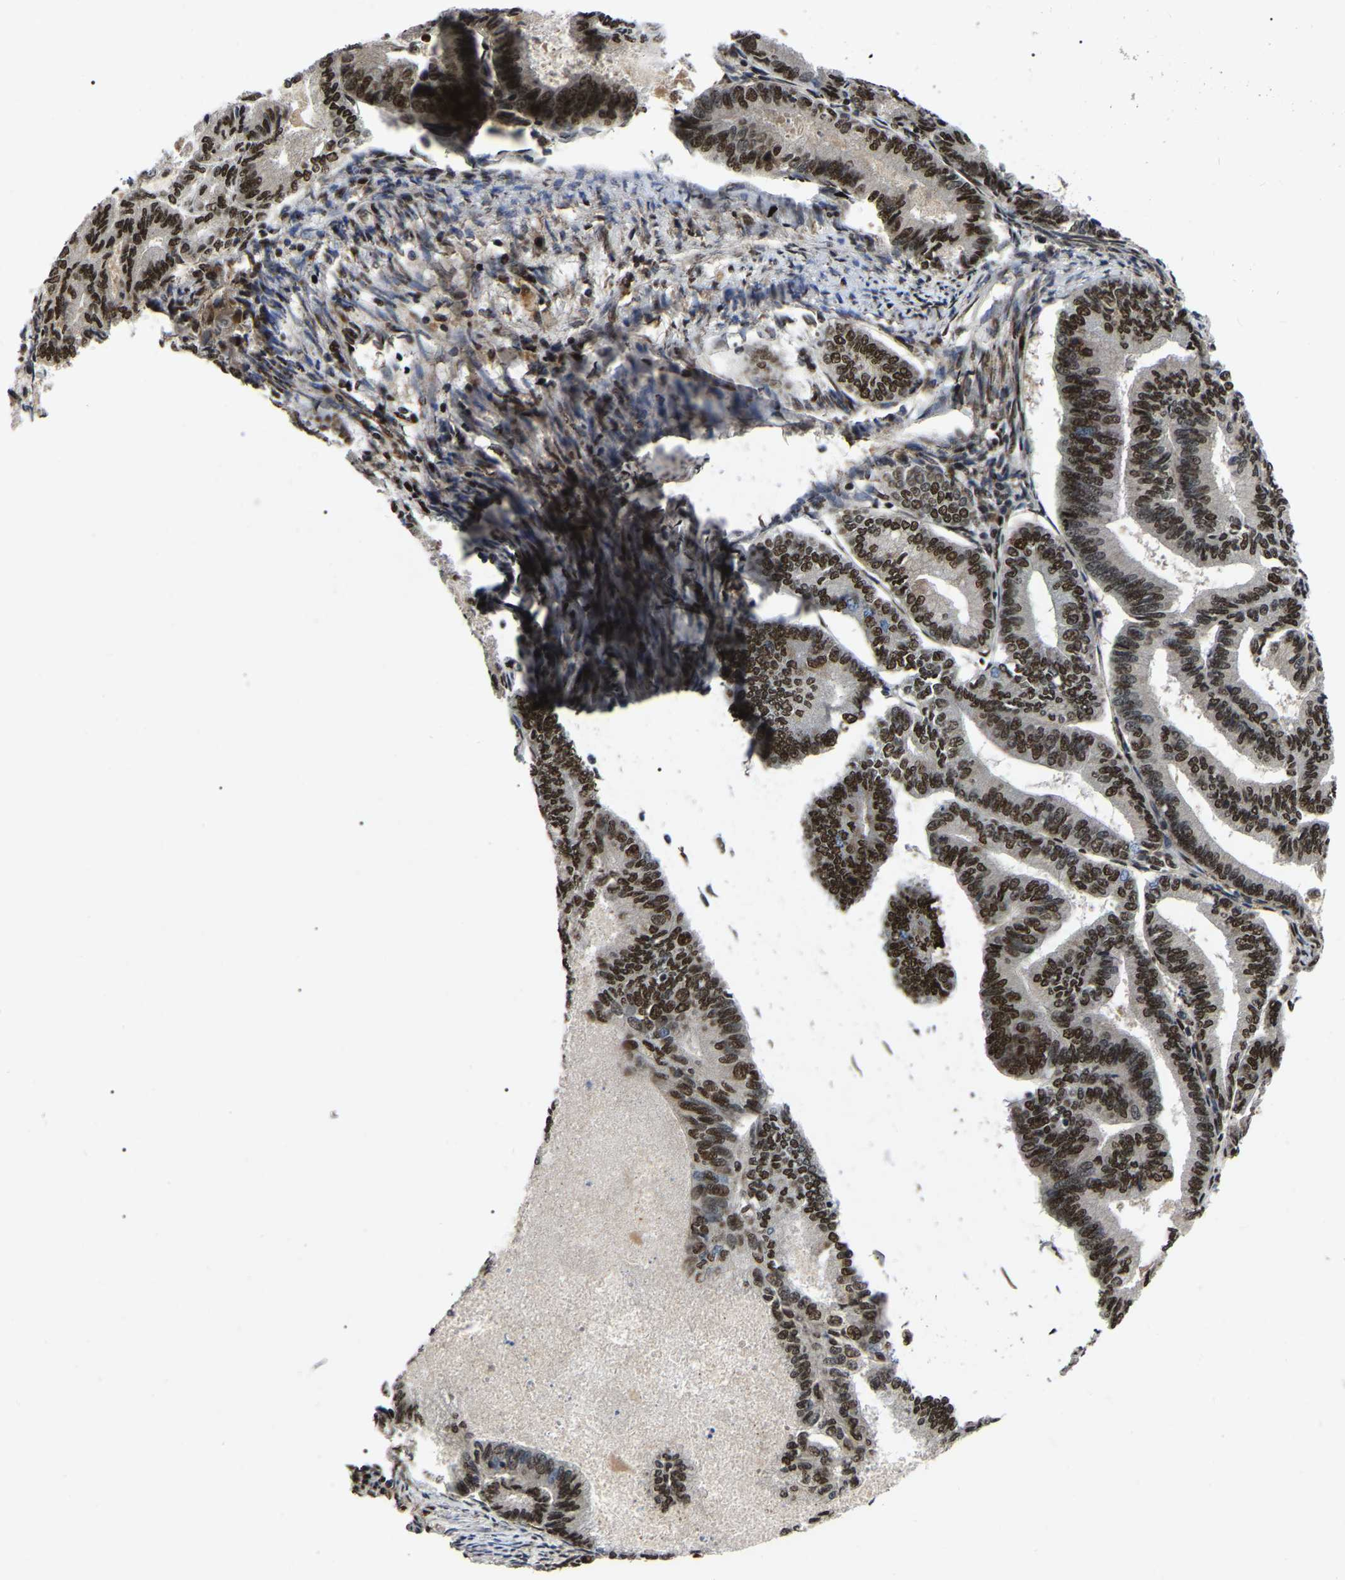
{"staining": {"intensity": "strong", "quantity": ">75%", "location": "nuclear"}, "tissue": "endometrial cancer", "cell_type": "Tumor cells", "image_type": "cancer", "snomed": [{"axis": "morphology", "description": "Adenocarcinoma, NOS"}, {"axis": "topography", "description": "Endometrium"}], "caption": "IHC image of human adenocarcinoma (endometrial) stained for a protein (brown), which demonstrates high levels of strong nuclear positivity in about >75% of tumor cells.", "gene": "TRIM35", "patient": {"sex": "female", "age": 86}}